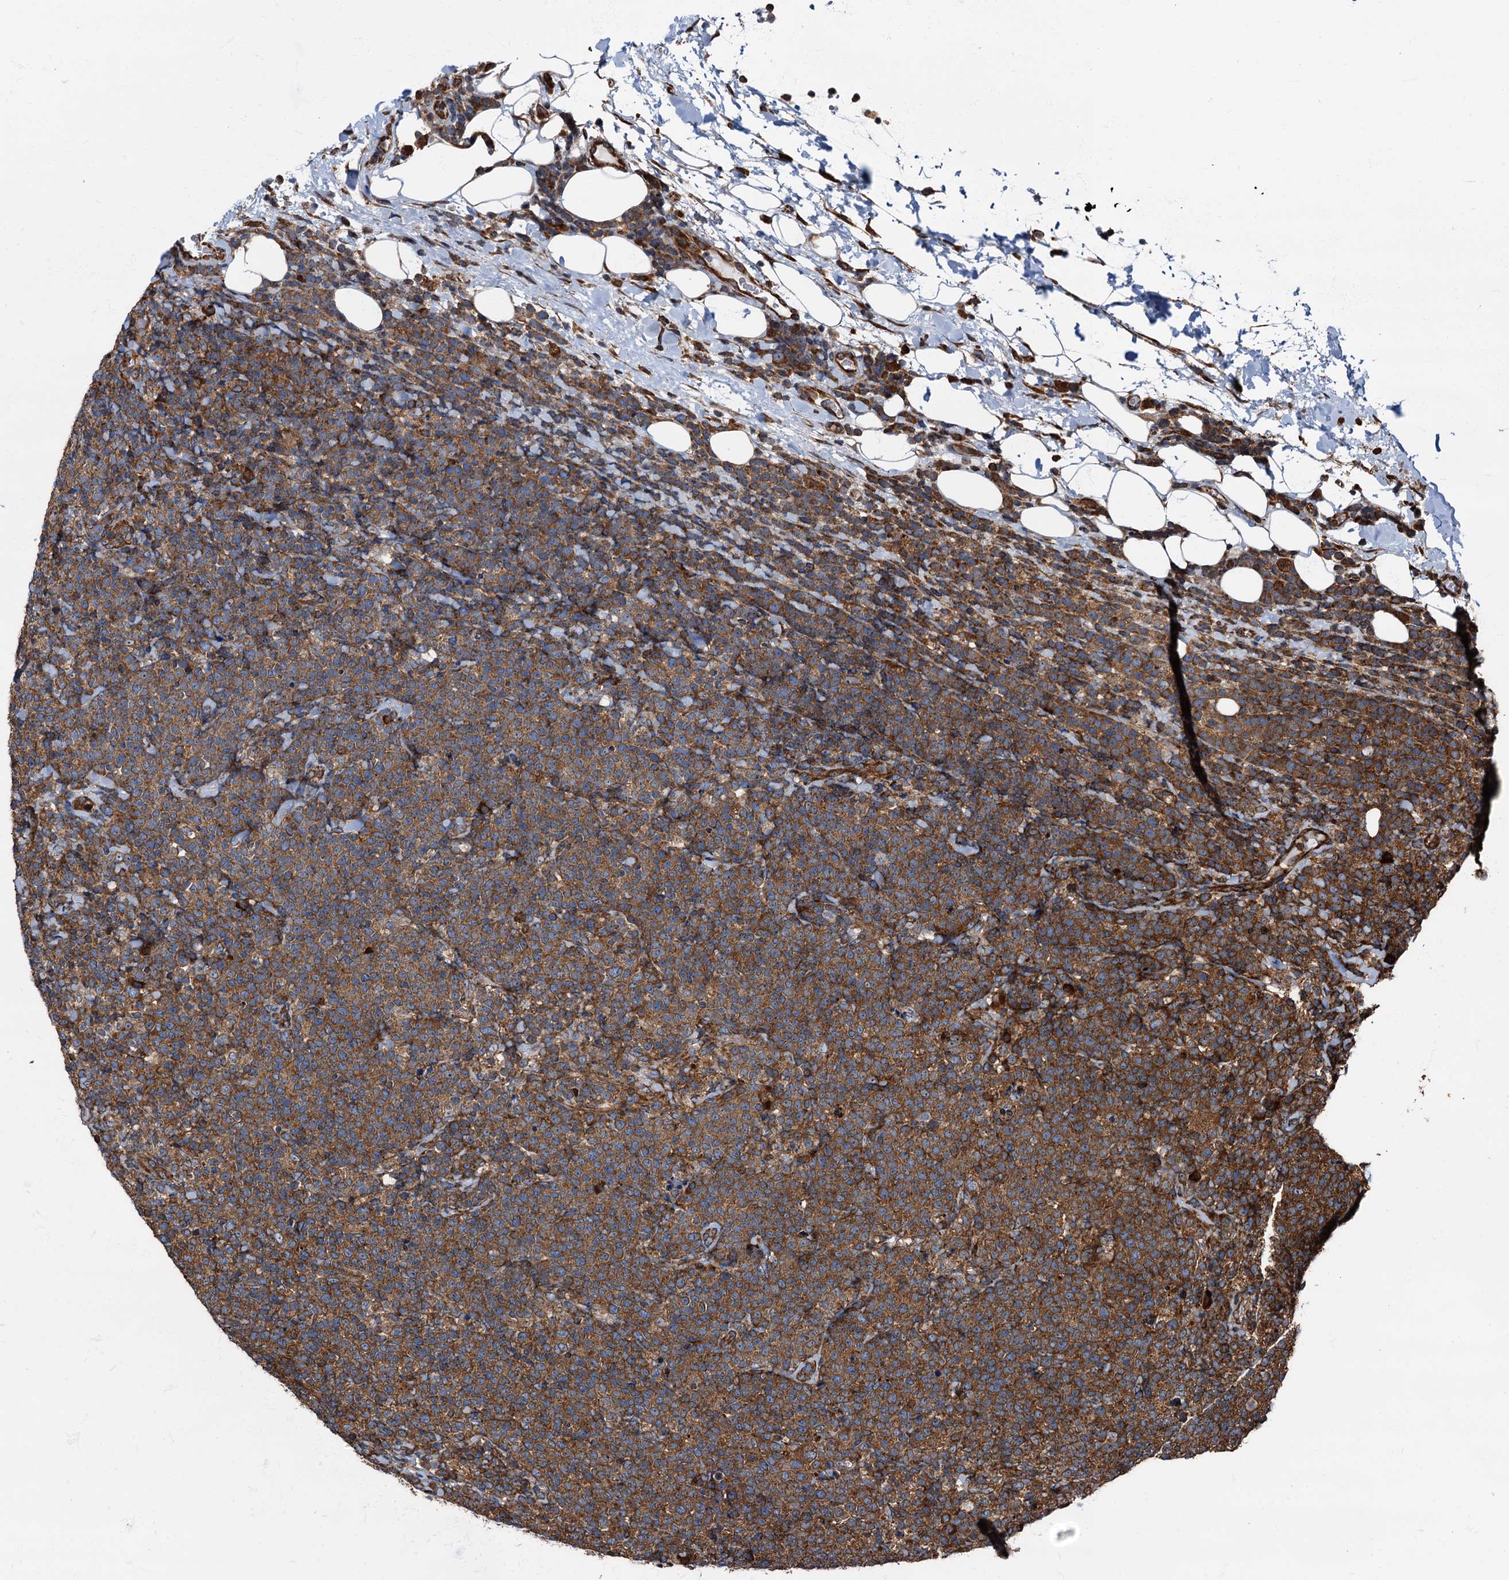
{"staining": {"intensity": "moderate", "quantity": ">75%", "location": "cytoplasmic/membranous"}, "tissue": "lymphoma", "cell_type": "Tumor cells", "image_type": "cancer", "snomed": [{"axis": "morphology", "description": "Malignant lymphoma, non-Hodgkin's type, High grade"}, {"axis": "topography", "description": "Lymph node"}], "caption": "Lymphoma was stained to show a protein in brown. There is medium levels of moderate cytoplasmic/membranous staining in about >75% of tumor cells.", "gene": "ATP2C1", "patient": {"sex": "male", "age": 61}}